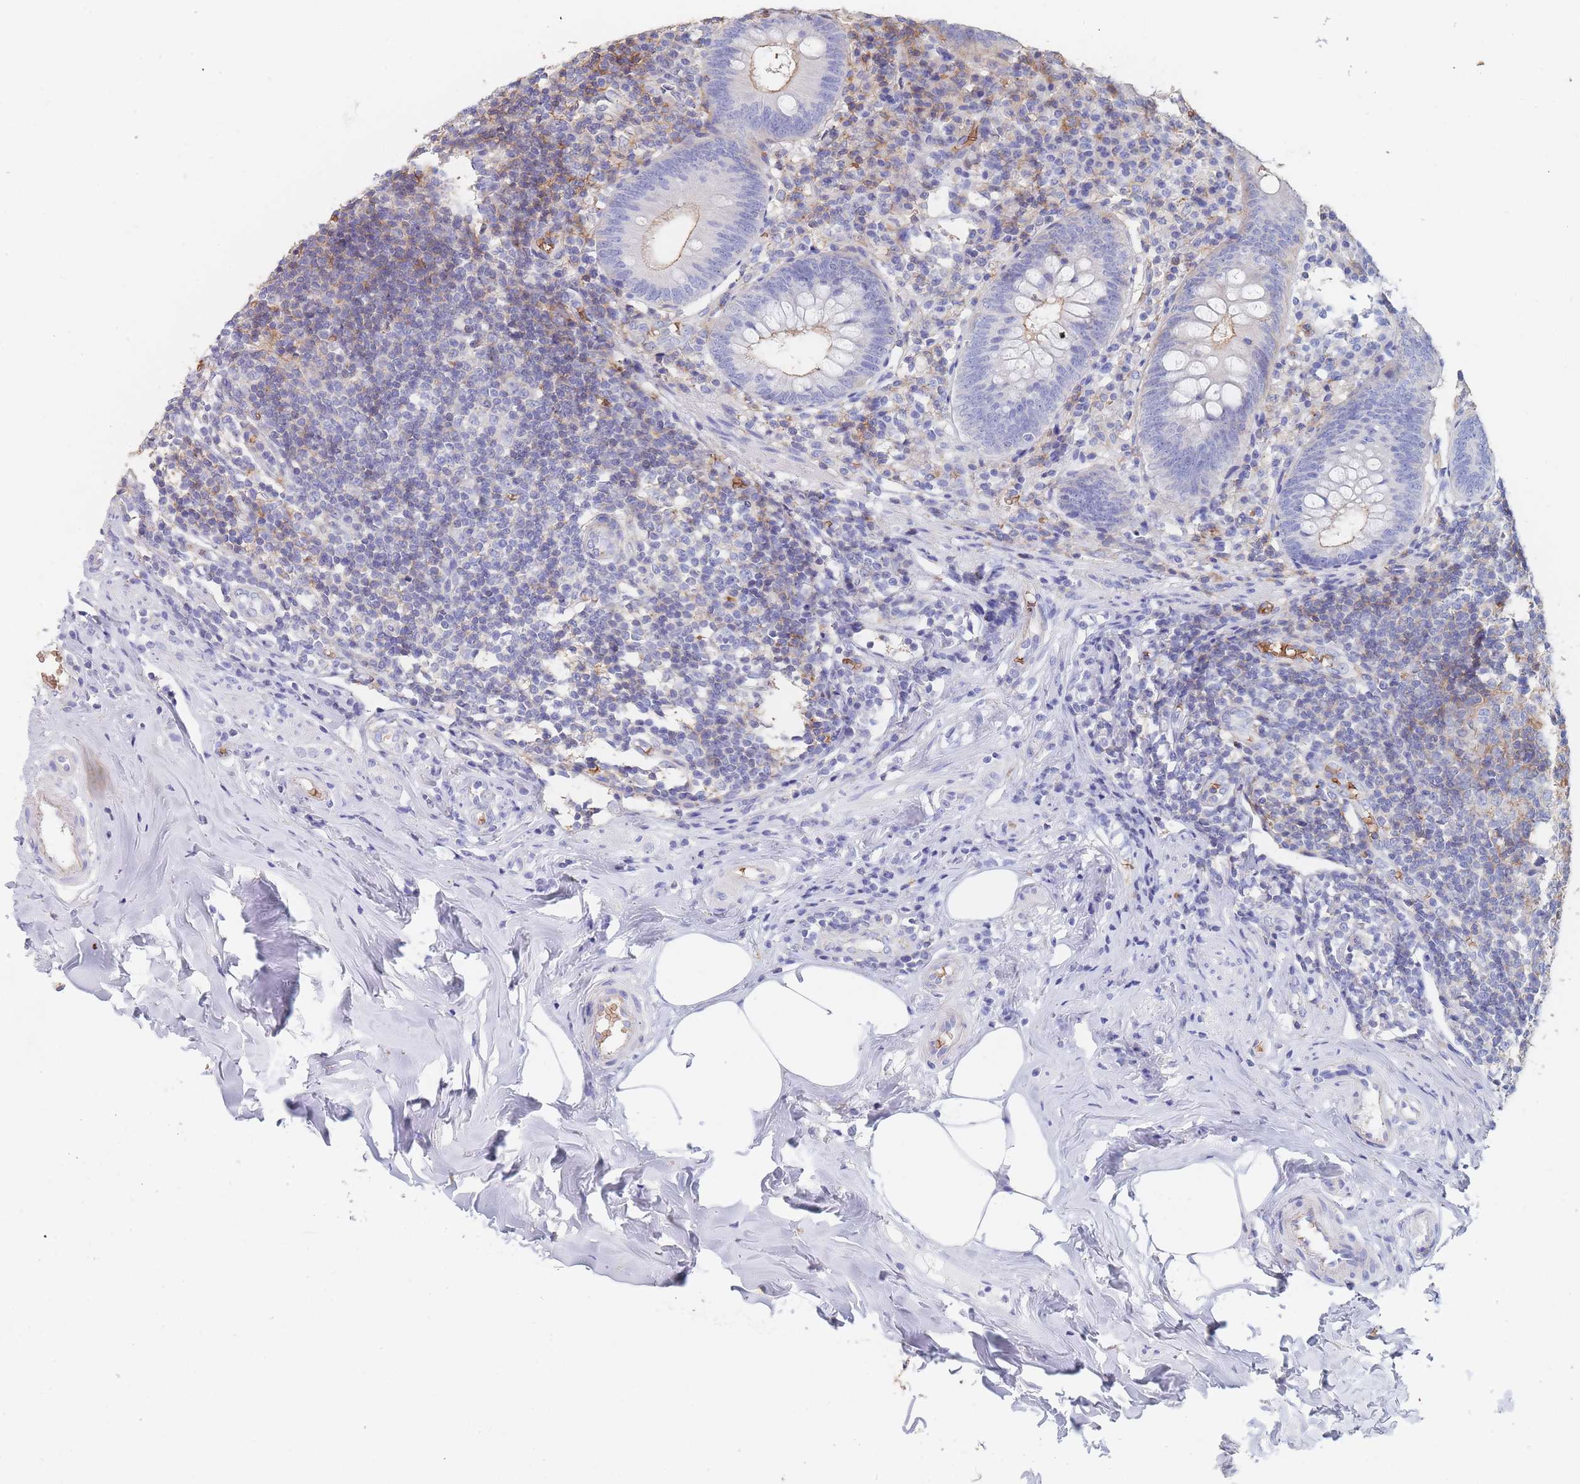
{"staining": {"intensity": "weak", "quantity": "<25%", "location": "cytoplasmic/membranous"}, "tissue": "appendix", "cell_type": "Glandular cells", "image_type": "normal", "snomed": [{"axis": "morphology", "description": "Normal tissue, NOS"}, {"axis": "topography", "description": "Appendix"}], "caption": "Immunohistochemistry (IHC) image of unremarkable appendix: appendix stained with DAB exhibits no significant protein staining in glandular cells. (Brightfield microscopy of DAB (3,3'-diaminobenzidine) immunohistochemistry at high magnification).", "gene": "SLC2A1", "patient": {"sex": "female", "age": 54}}